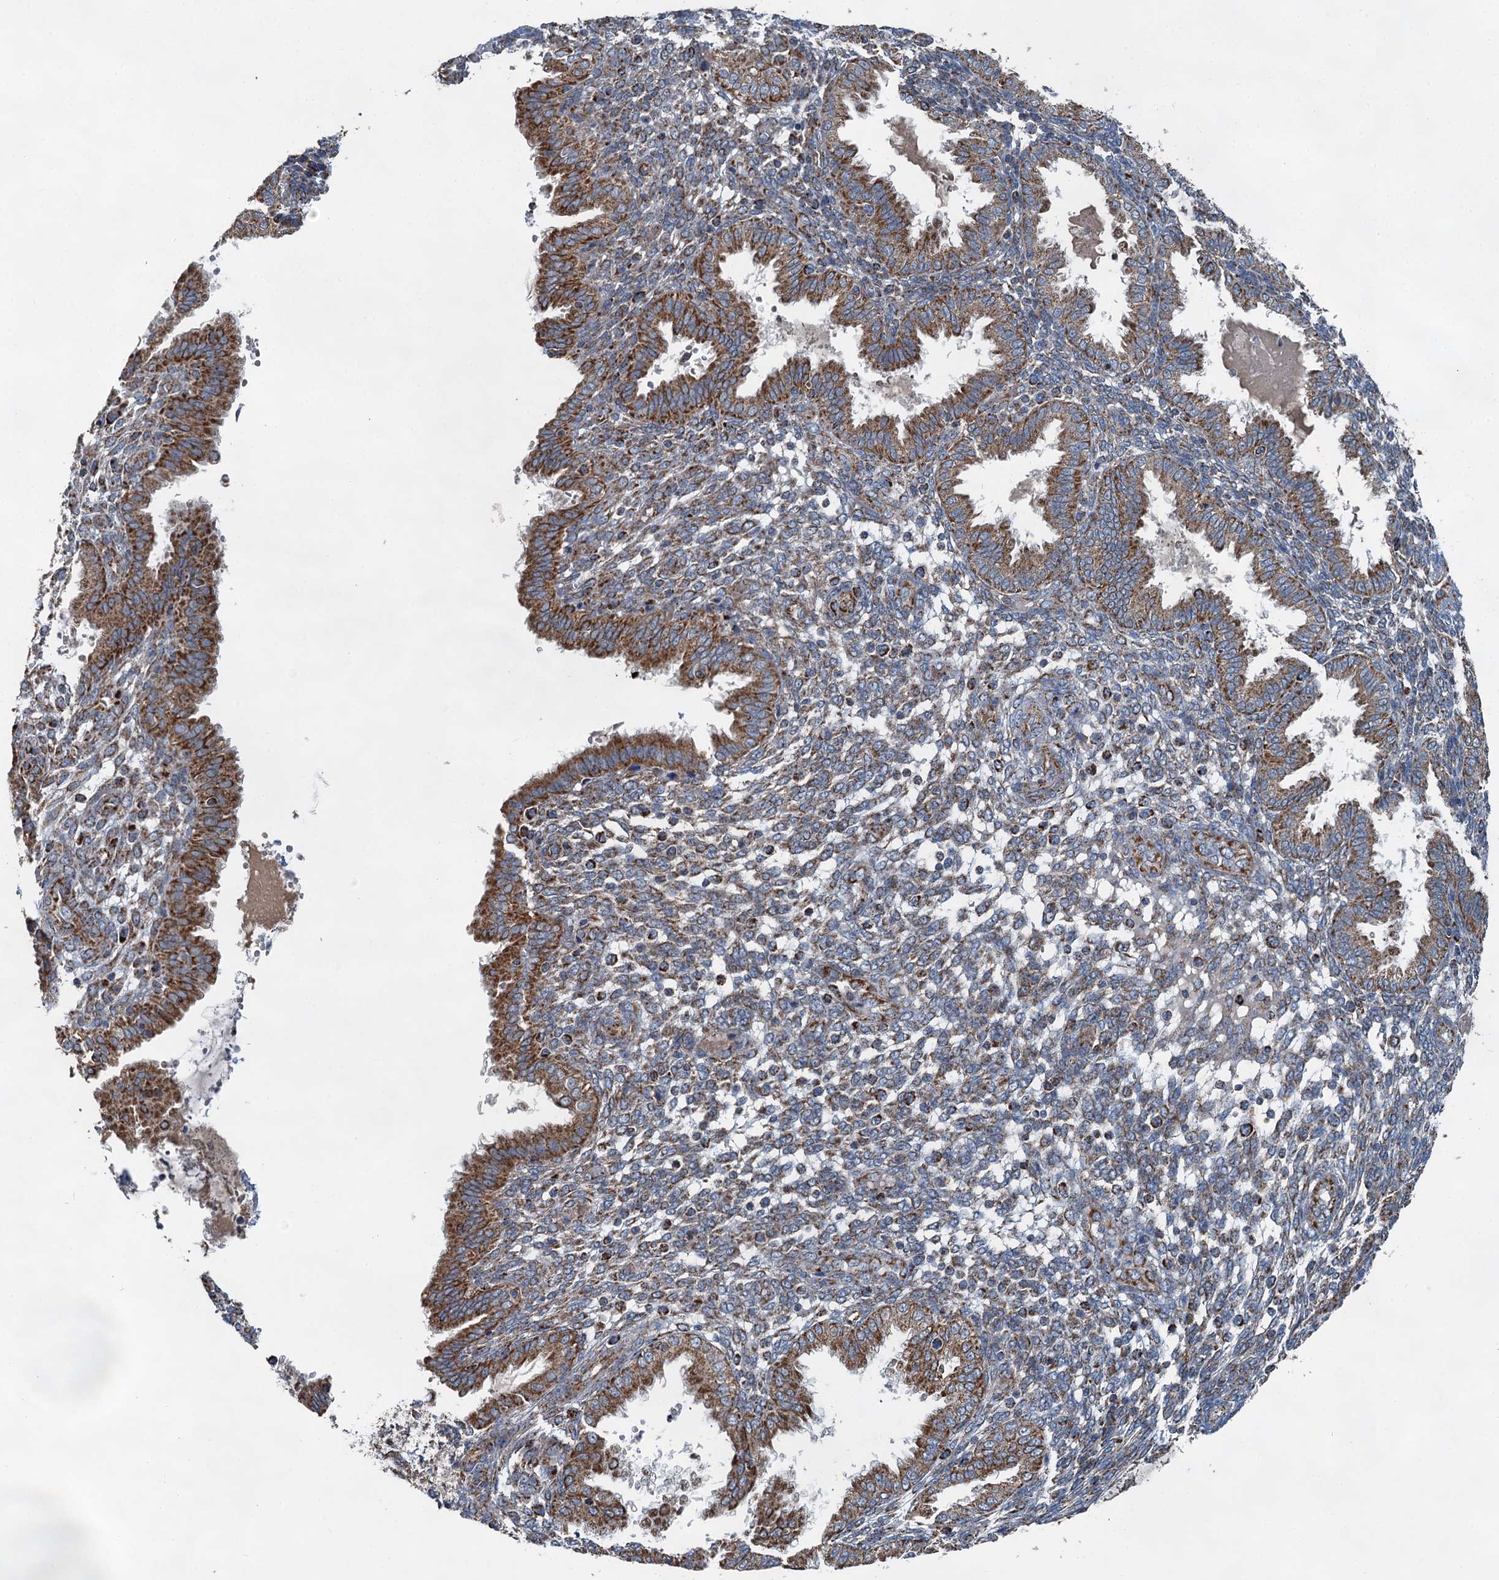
{"staining": {"intensity": "weak", "quantity": "25%-75%", "location": "cytoplasmic/membranous"}, "tissue": "endometrium", "cell_type": "Cells in endometrial stroma", "image_type": "normal", "snomed": [{"axis": "morphology", "description": "Normal tissue, NOS"}, {"axis": "topography", "description": "Endometrium"}], "caption": "A brown stain shows weak cytoplasmic/membranous expression of a protein in cells in endometrial stroma of benign human endometrium.", "gene": "HAUS2", "patient": {"sex": "female", "age": 33}}